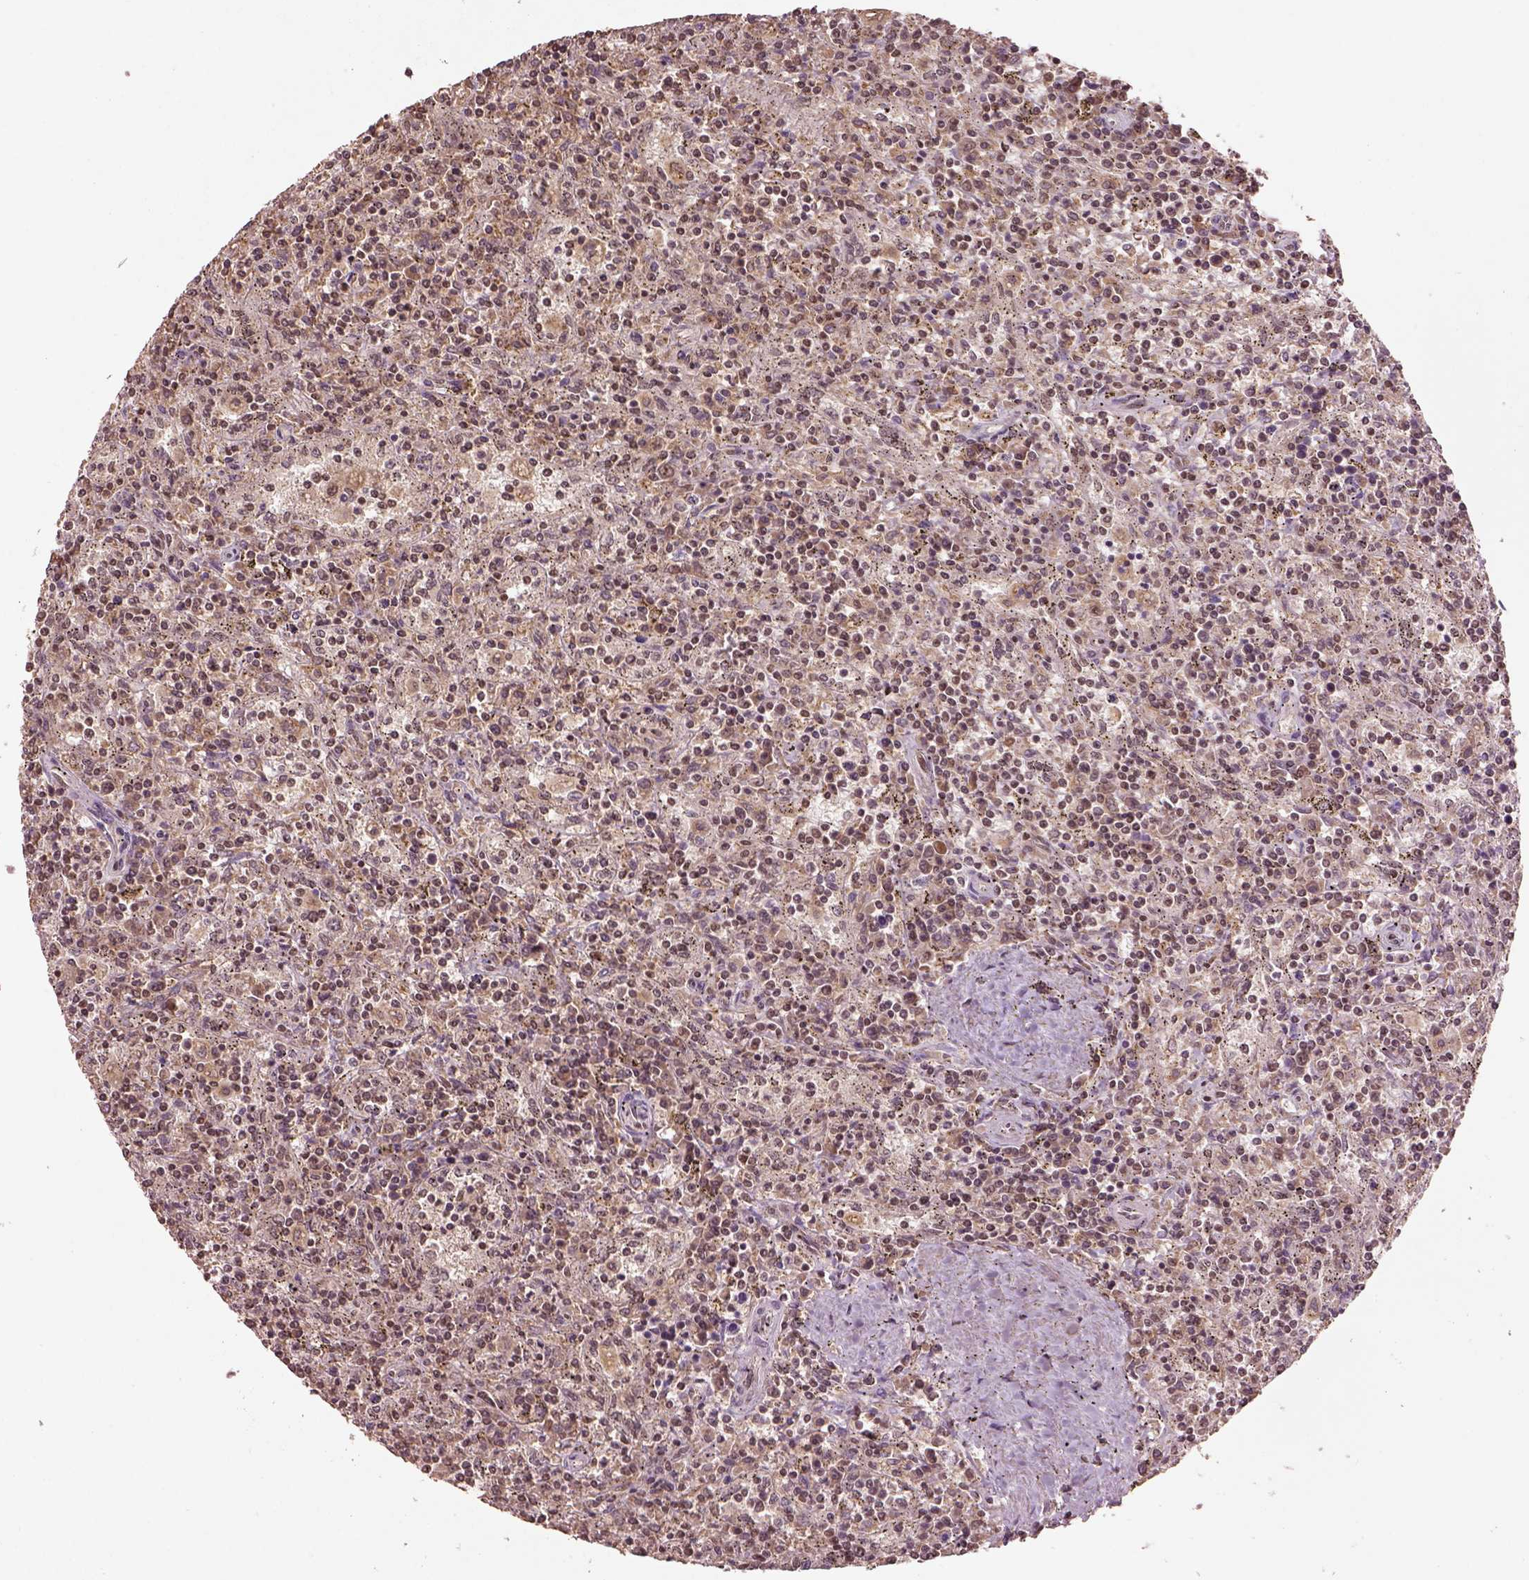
{"staining": {"intensity": "moderate", "quantity": ">75%", "location": "nuclear"}, "tissue": "lymphoma", "cell_type": "Tumor cells", "image_type": "cancer", "snomed": [{"axis": "morphology", "description": "Malignant lymphoma, non-Hodgkin's type, Low grade"}, {"axis": "topography", "description": "Spleen"}], "caption": "Brown immunohistochemical staining in malignant lymphoma, non-Hodgkin's type (low-grade) shows moderate nuclear positivity in approximately >75% of tumor cells.", "gene": "BRD9", "patient": {"sex": "male", "age": 62}}